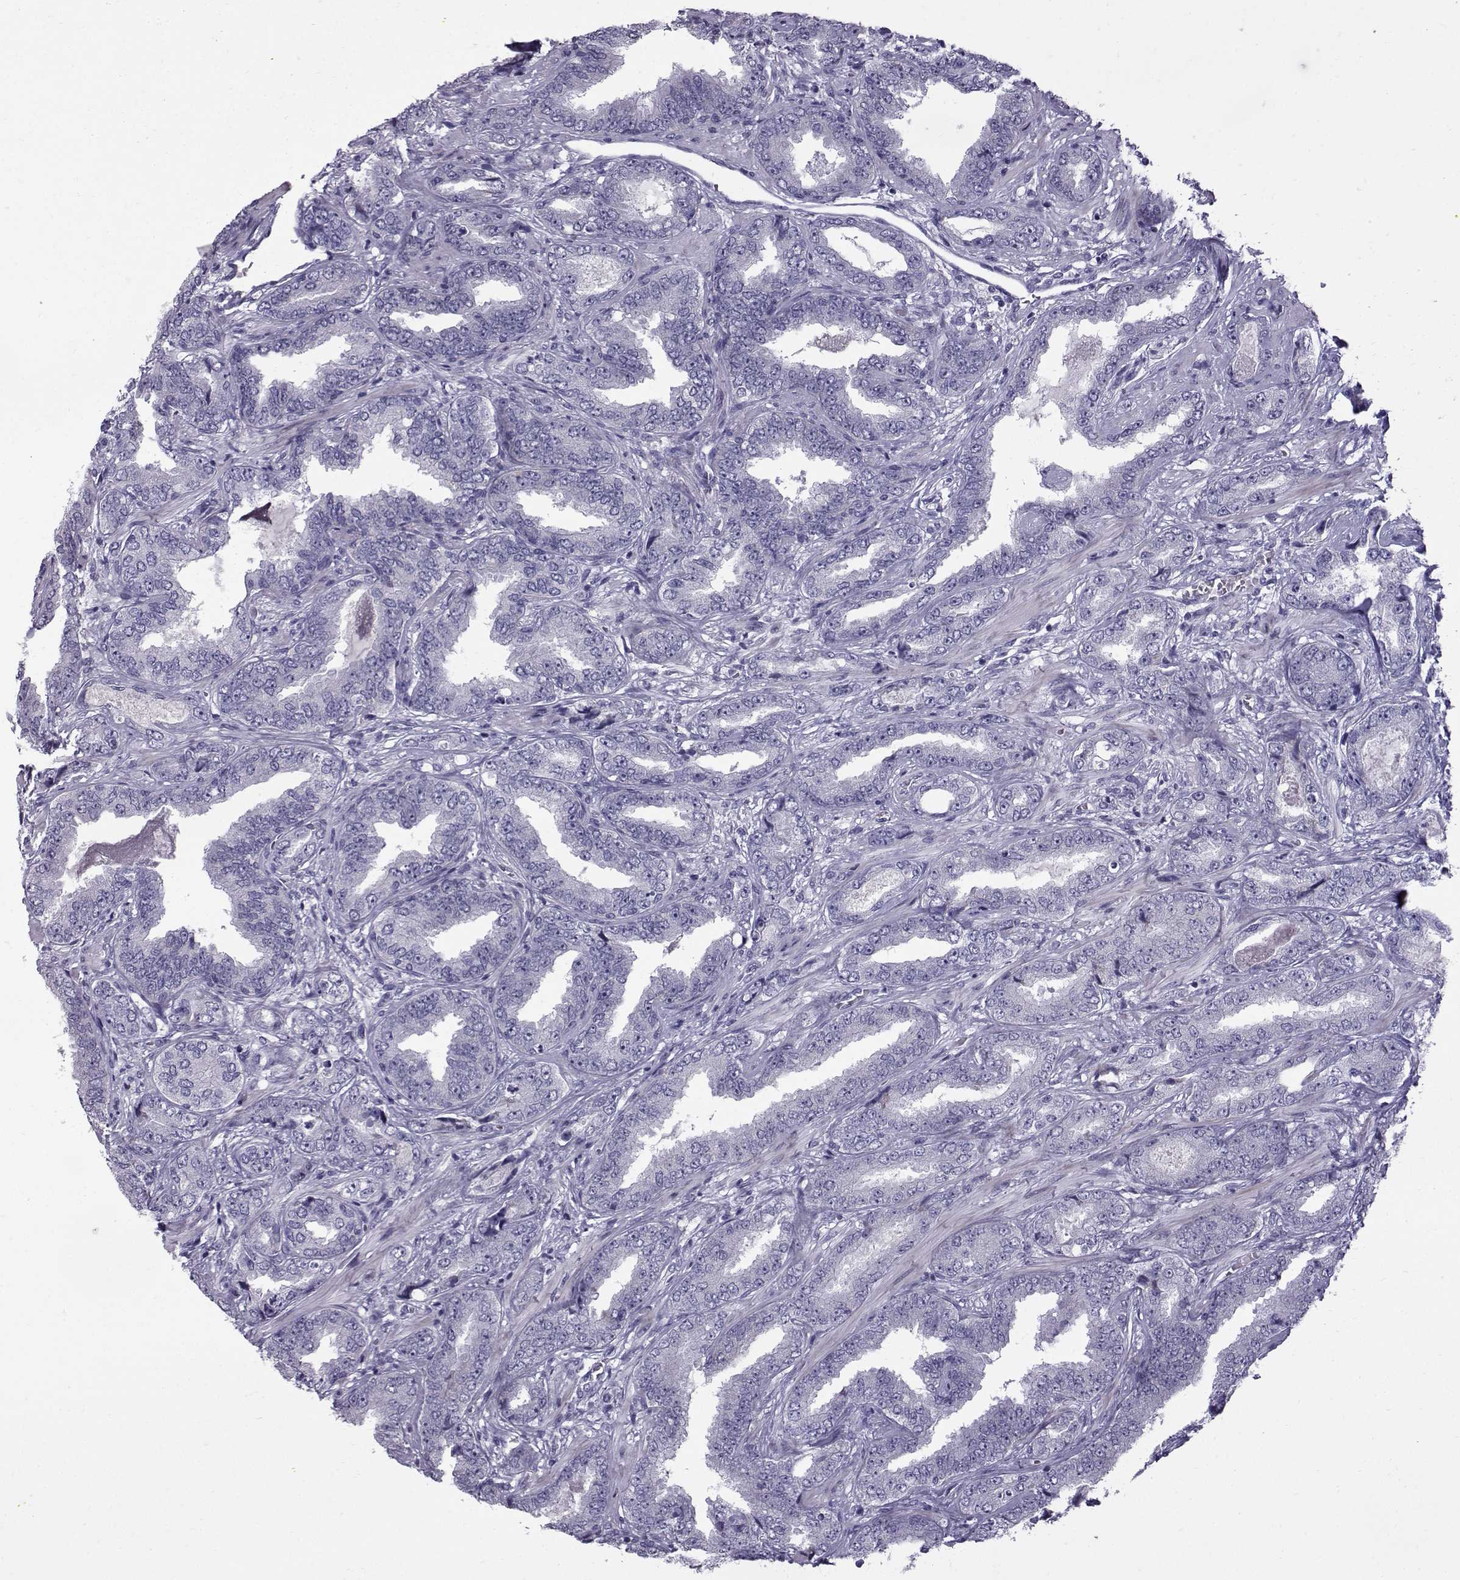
{"staining": {"intensity": "negative", "quantity": "none", "location": "none"}, "tissue": "prostate cancer", "cell_type": "Tumor cells", "image_type": "cancer", "snomed": [{"axis": "morphology", "description": "Adenocarcinoma, Low grade"}, {"axis": "topography", "description": "Prostate"}], "caption": "Human prostate cancer stained for a protein using IHC displays no positivity in tumor cells.", "gene": "DMRT3", "patient": {"sex": "male", "age": 68}}